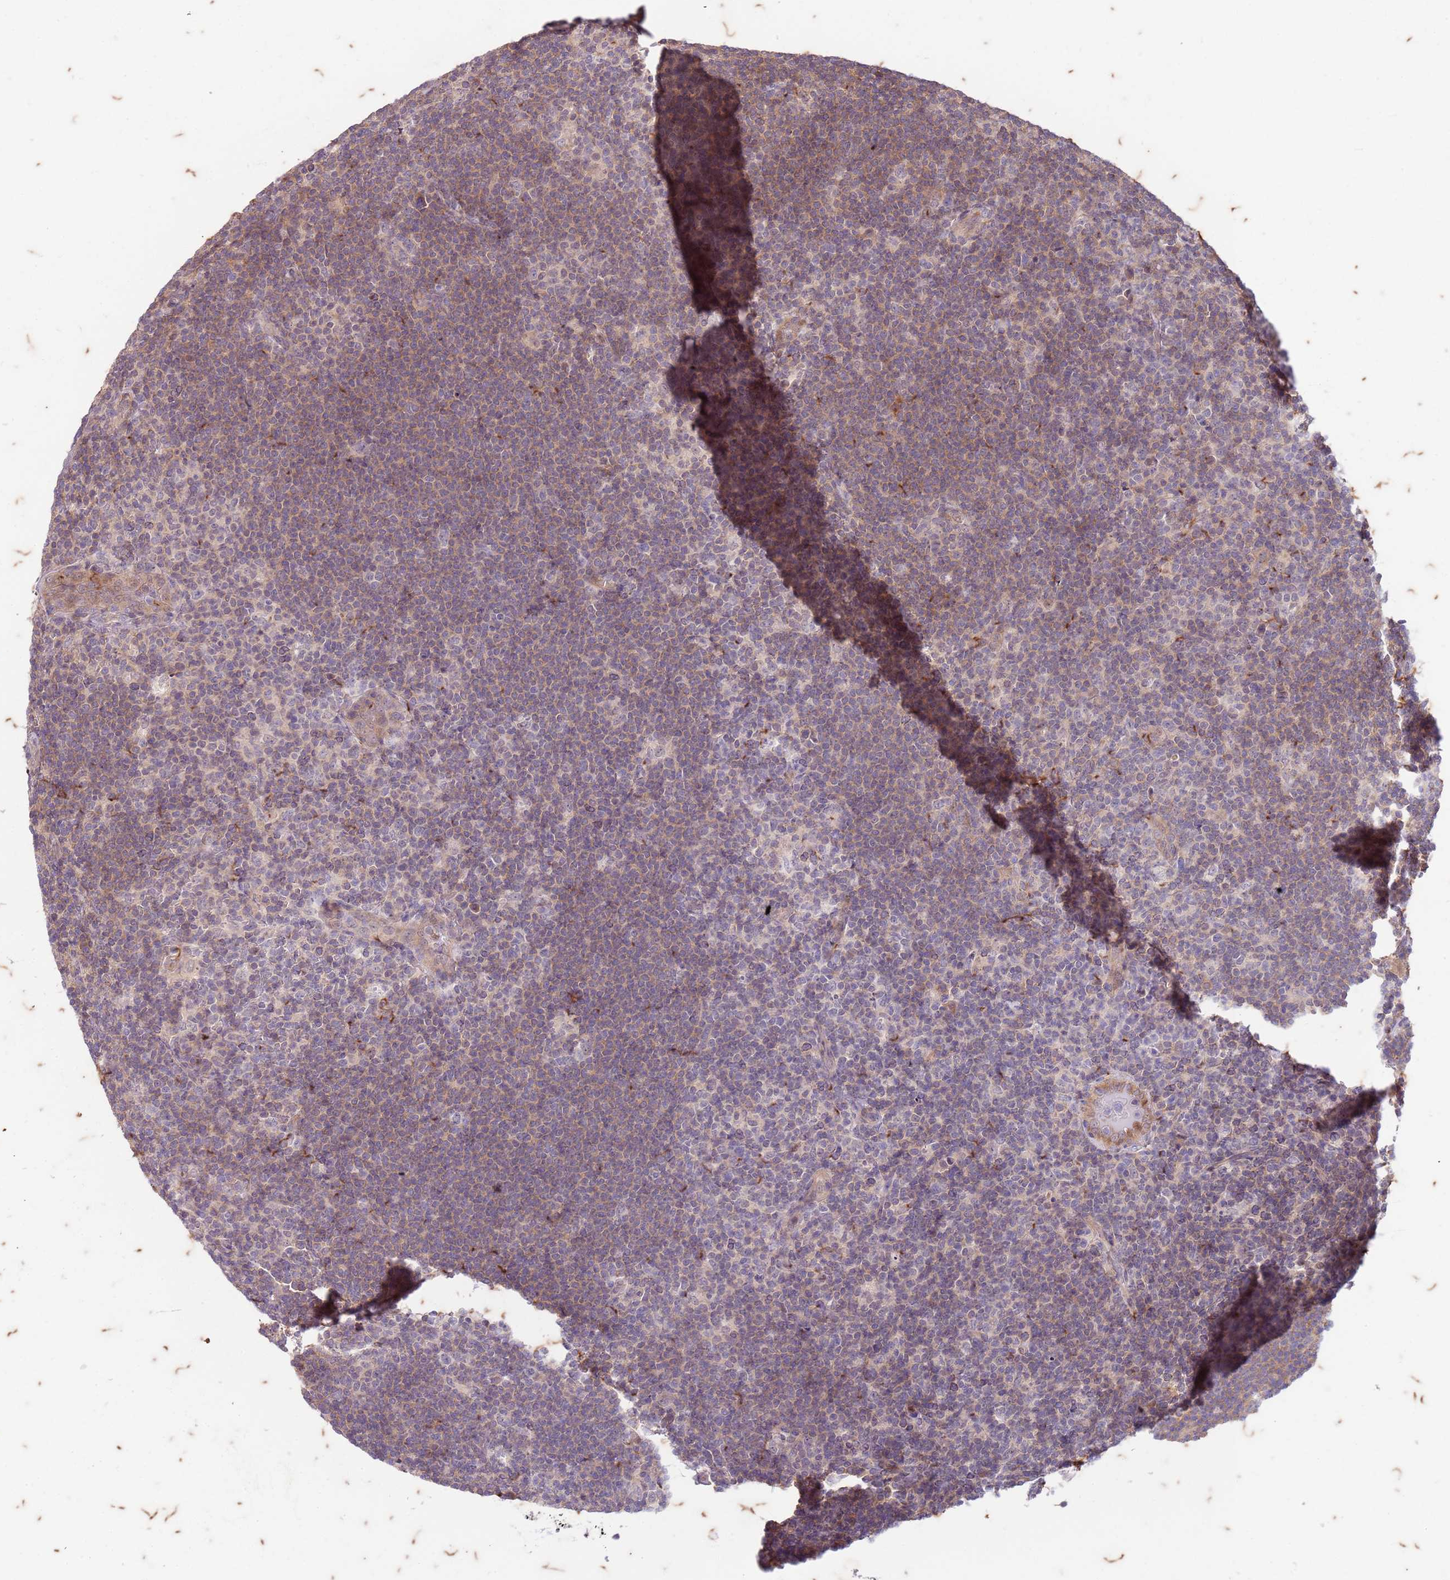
{"staining": {"intensity": "negative", "quantity": "none", "location": "none"}, "tissue": "lymphoma", "cell_type": "Tumor cells", "image_type": "cancer", "snomed": [{"axis": "morphology", "description": "Hodgkin's disease, NOS"}, {"axis": "topography", "description": "Lymph node"}], "caption": "Image shows no protein expression in tumor cells of Hodgkin's disease tissue.", "gene": "RAPGEF3", "patient": {"sex": "female", "age": 57}}